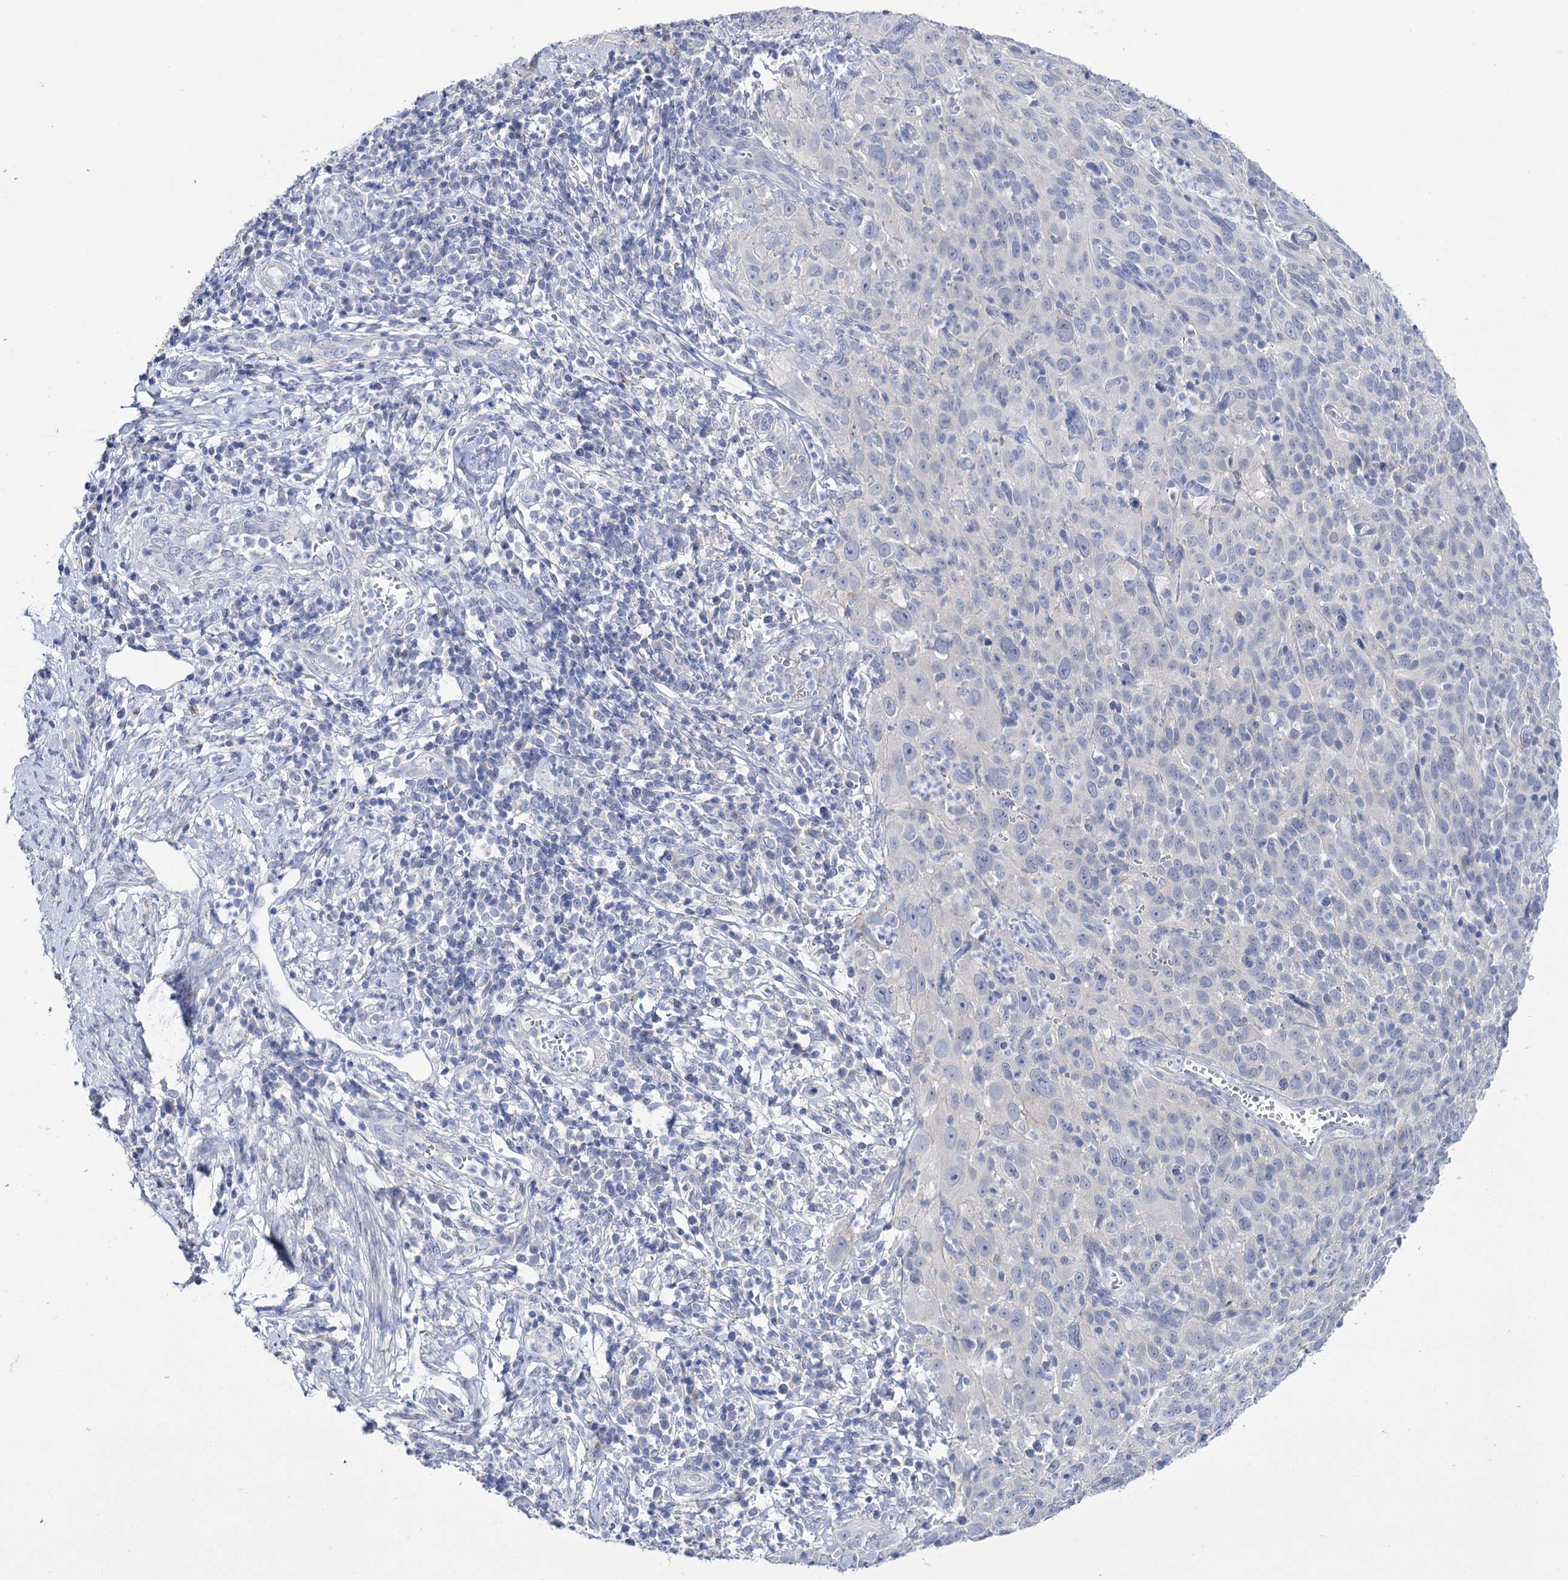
{"staining": {"intensity": "negative", "quantity": "none", "location": "none"}, "tissue": "cervical cancer", "cell_type": "Tumor cells", "image_type": "cancer", "snomed": [{"axis": "morphology", "description": "Squamous cell carcinoma, NOS"}, {"axis": "topography", "description": "Cervix"}], "caption": "An image of cervical cancer (squamous cell carcinoma) stained for a protein demonstrates no brown staining in tumor cells.", "gene": "LYZL4", "patient": {"sex": "female", "age": 31}}